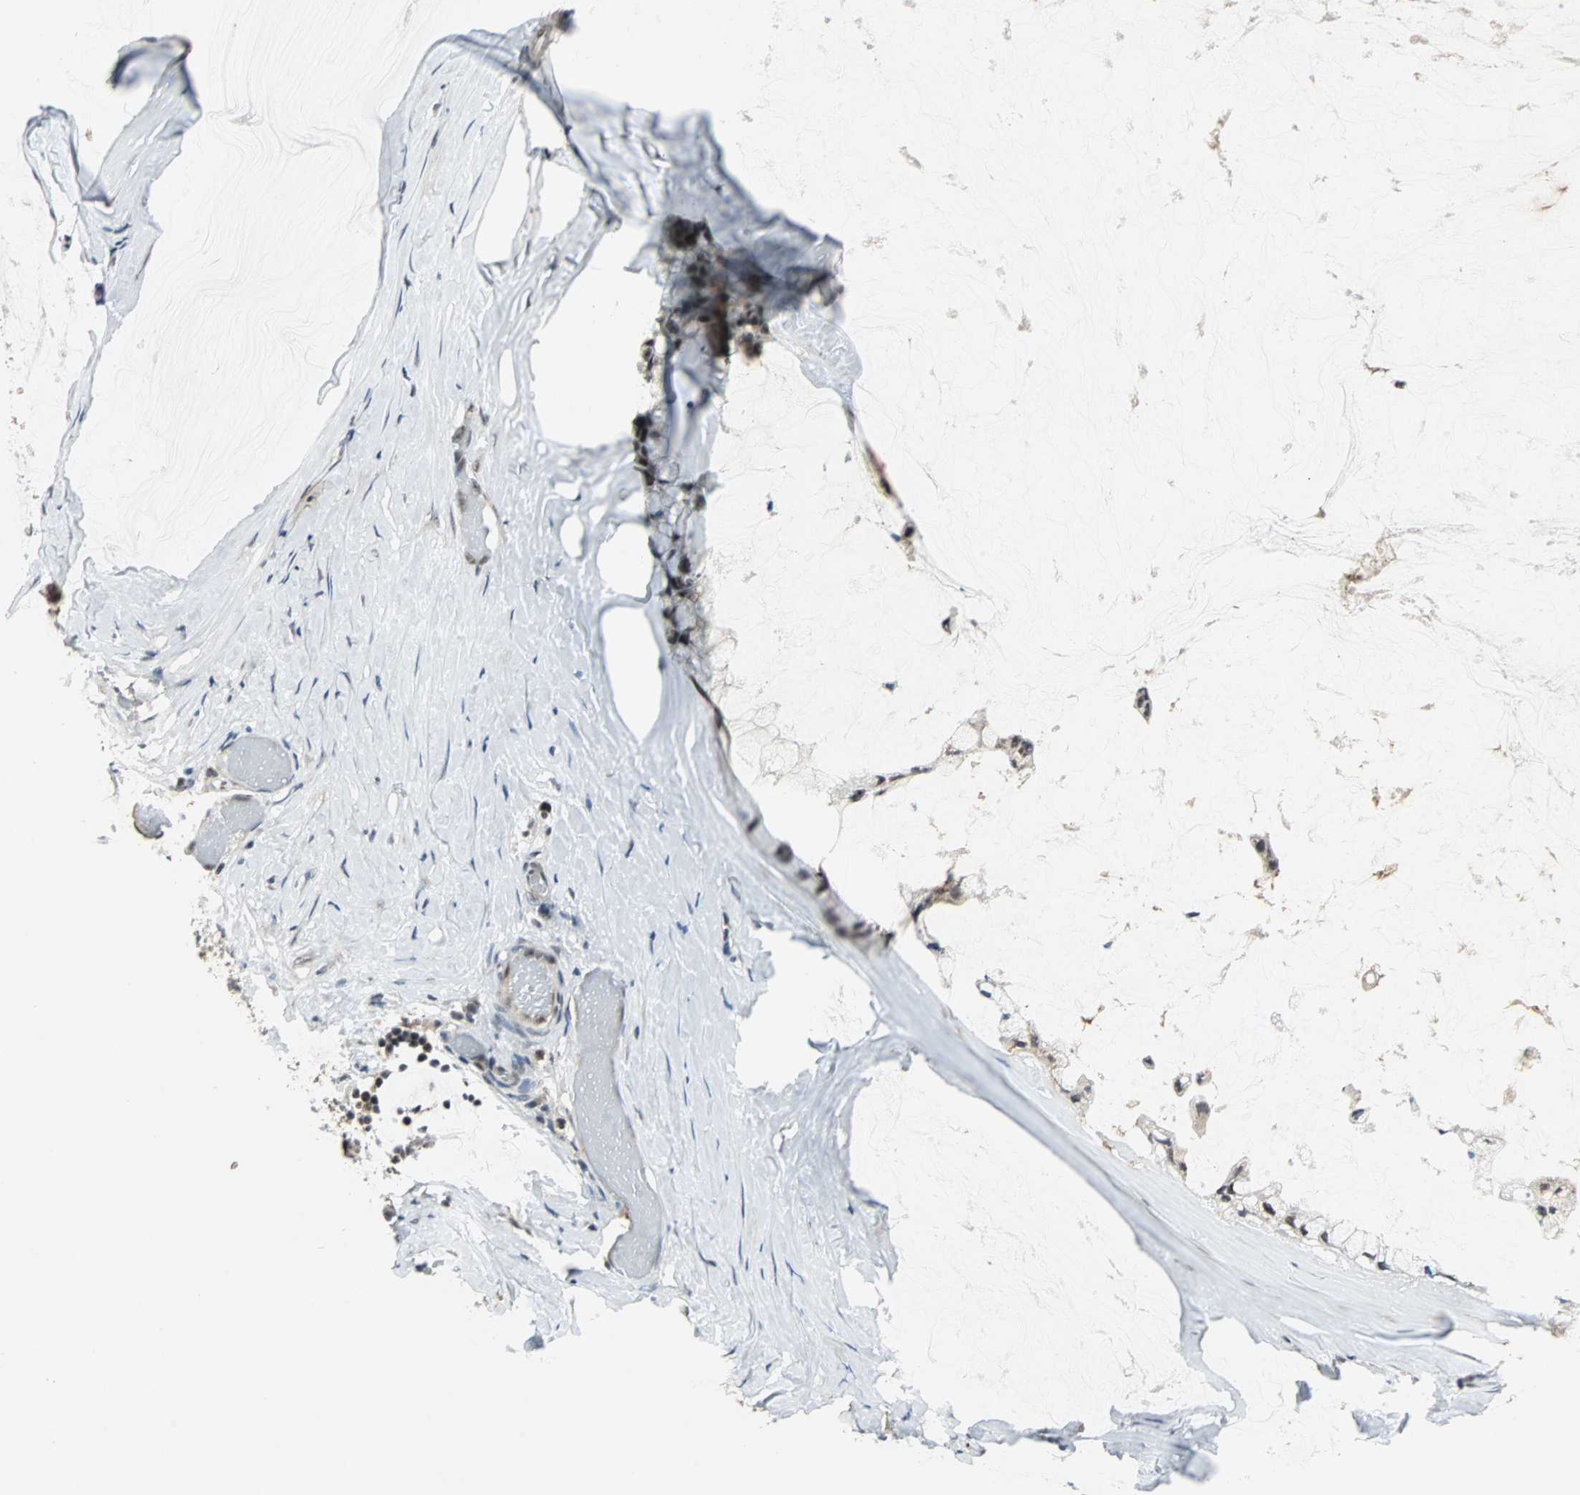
{"staining": {"intensity": "strong", "quantity": ">75%", "location": "nuclear"}, "tissue": "ovarian cancer", "cell_type": "Tumor cells", "image_type": "cancer", "snomed": [{"axis": "morphology", "description": "Cystadenocarcinoma, mucinous, NOS"}, {"axis": "topography", "description": "Ovary"}], "caption": "Immunohistochemical staining of ovarian cancer exhibits high levels of strong nuclear expression in about >75% of tumor cells.", "gene": "MED4", "patient": {"sex": "female", "age": 39}}